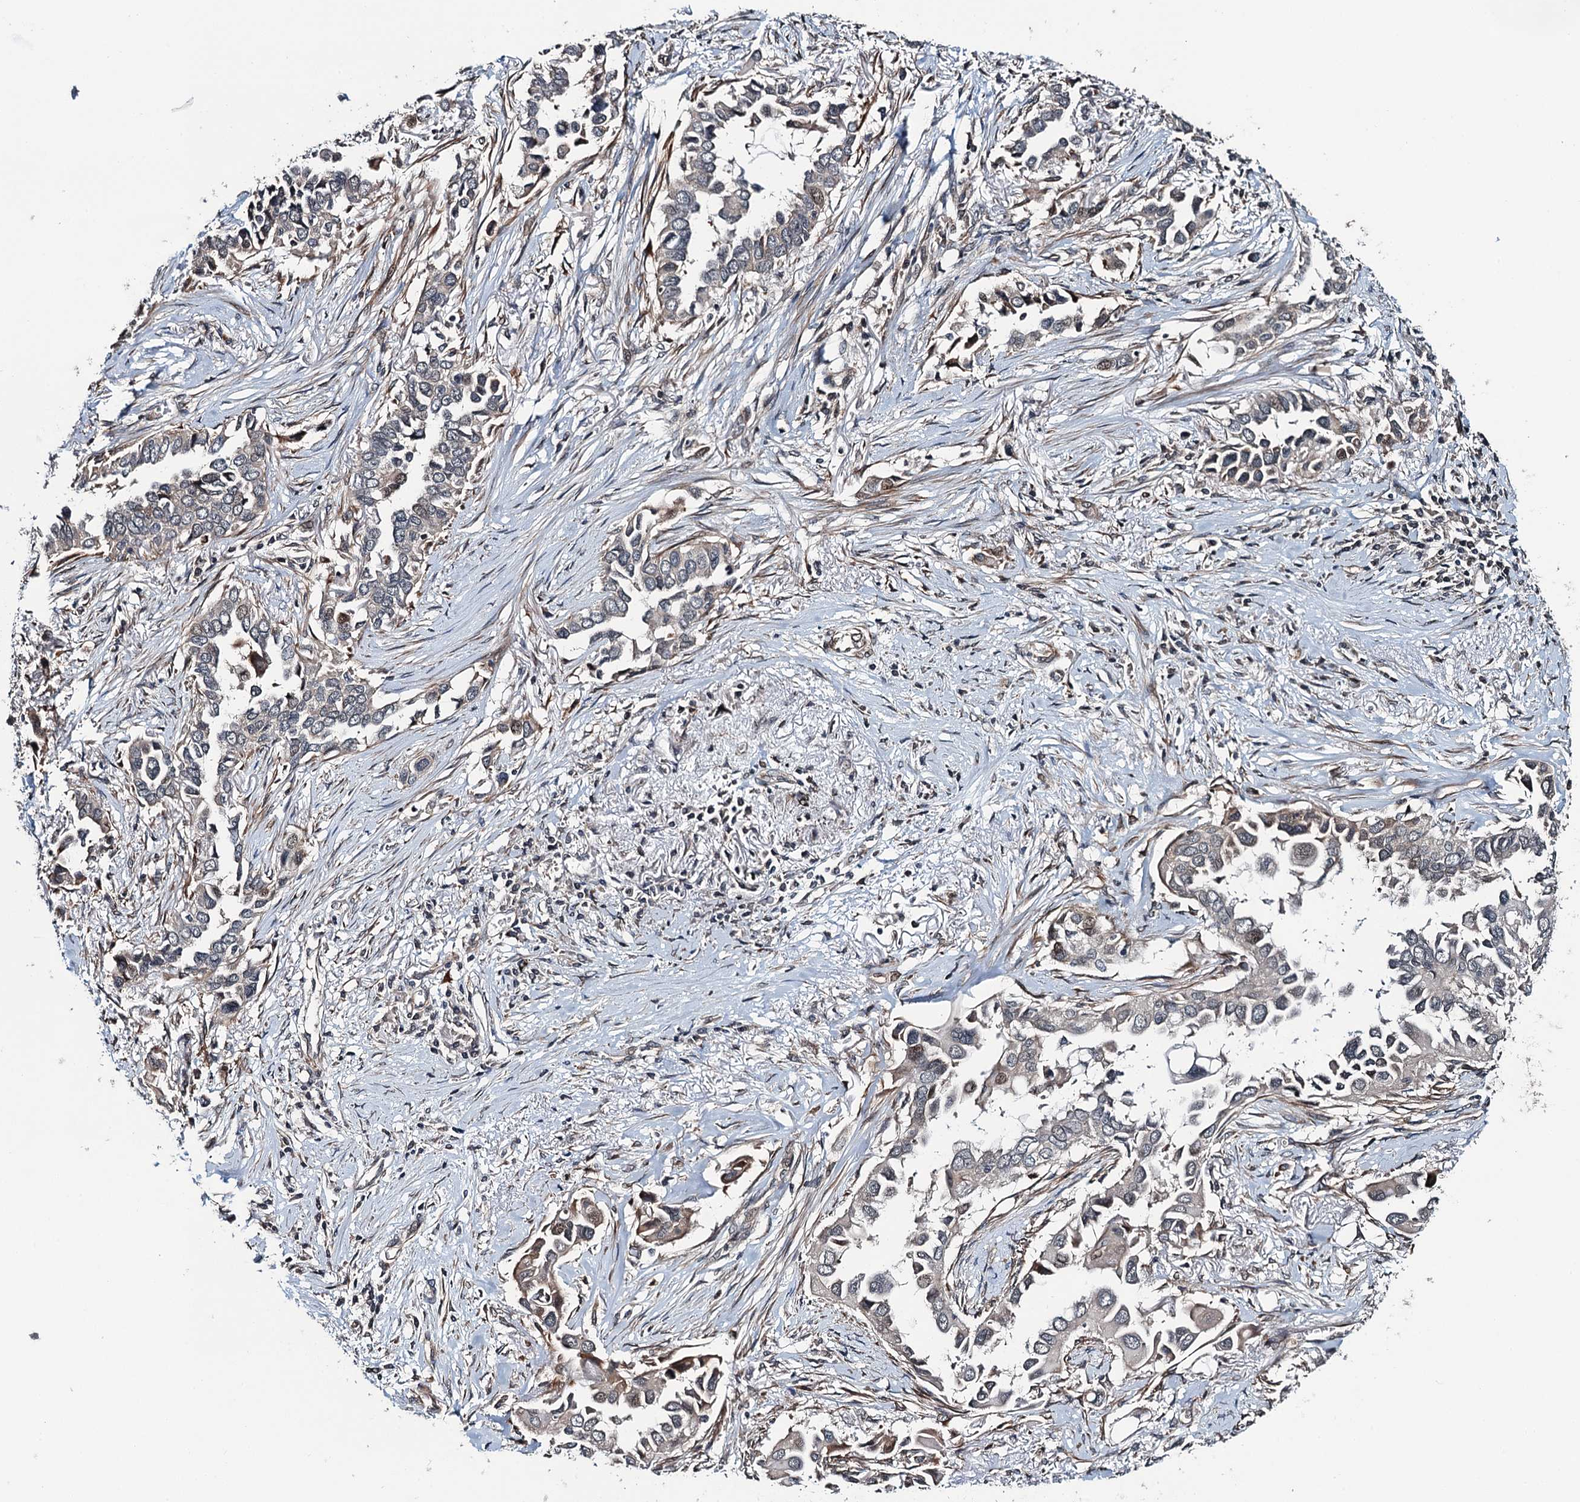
{"staining": {"intensity": "weak", "quantity": "<25%", "location": "cytoplasmic/membranous"}, "tissue": "lung cancer", "cell_type": "Tumor cells", "image_type": "cancer", "snomed": [{"axis": "morphology", "description": "Adenocarcinoma, NOS"}, {"axis": "topography", "description": "Lung"}], "caption": "Immunohistochemistry (IHC) micrograph of neoplastic tissue: human lung adenocarcinoma stained with DAB (3,3'-diaminobenzidine) shows no significant protein positivity in tumor cells.", "gene": "WHAMM", "patient": {"sex": "female", "age": 76}}